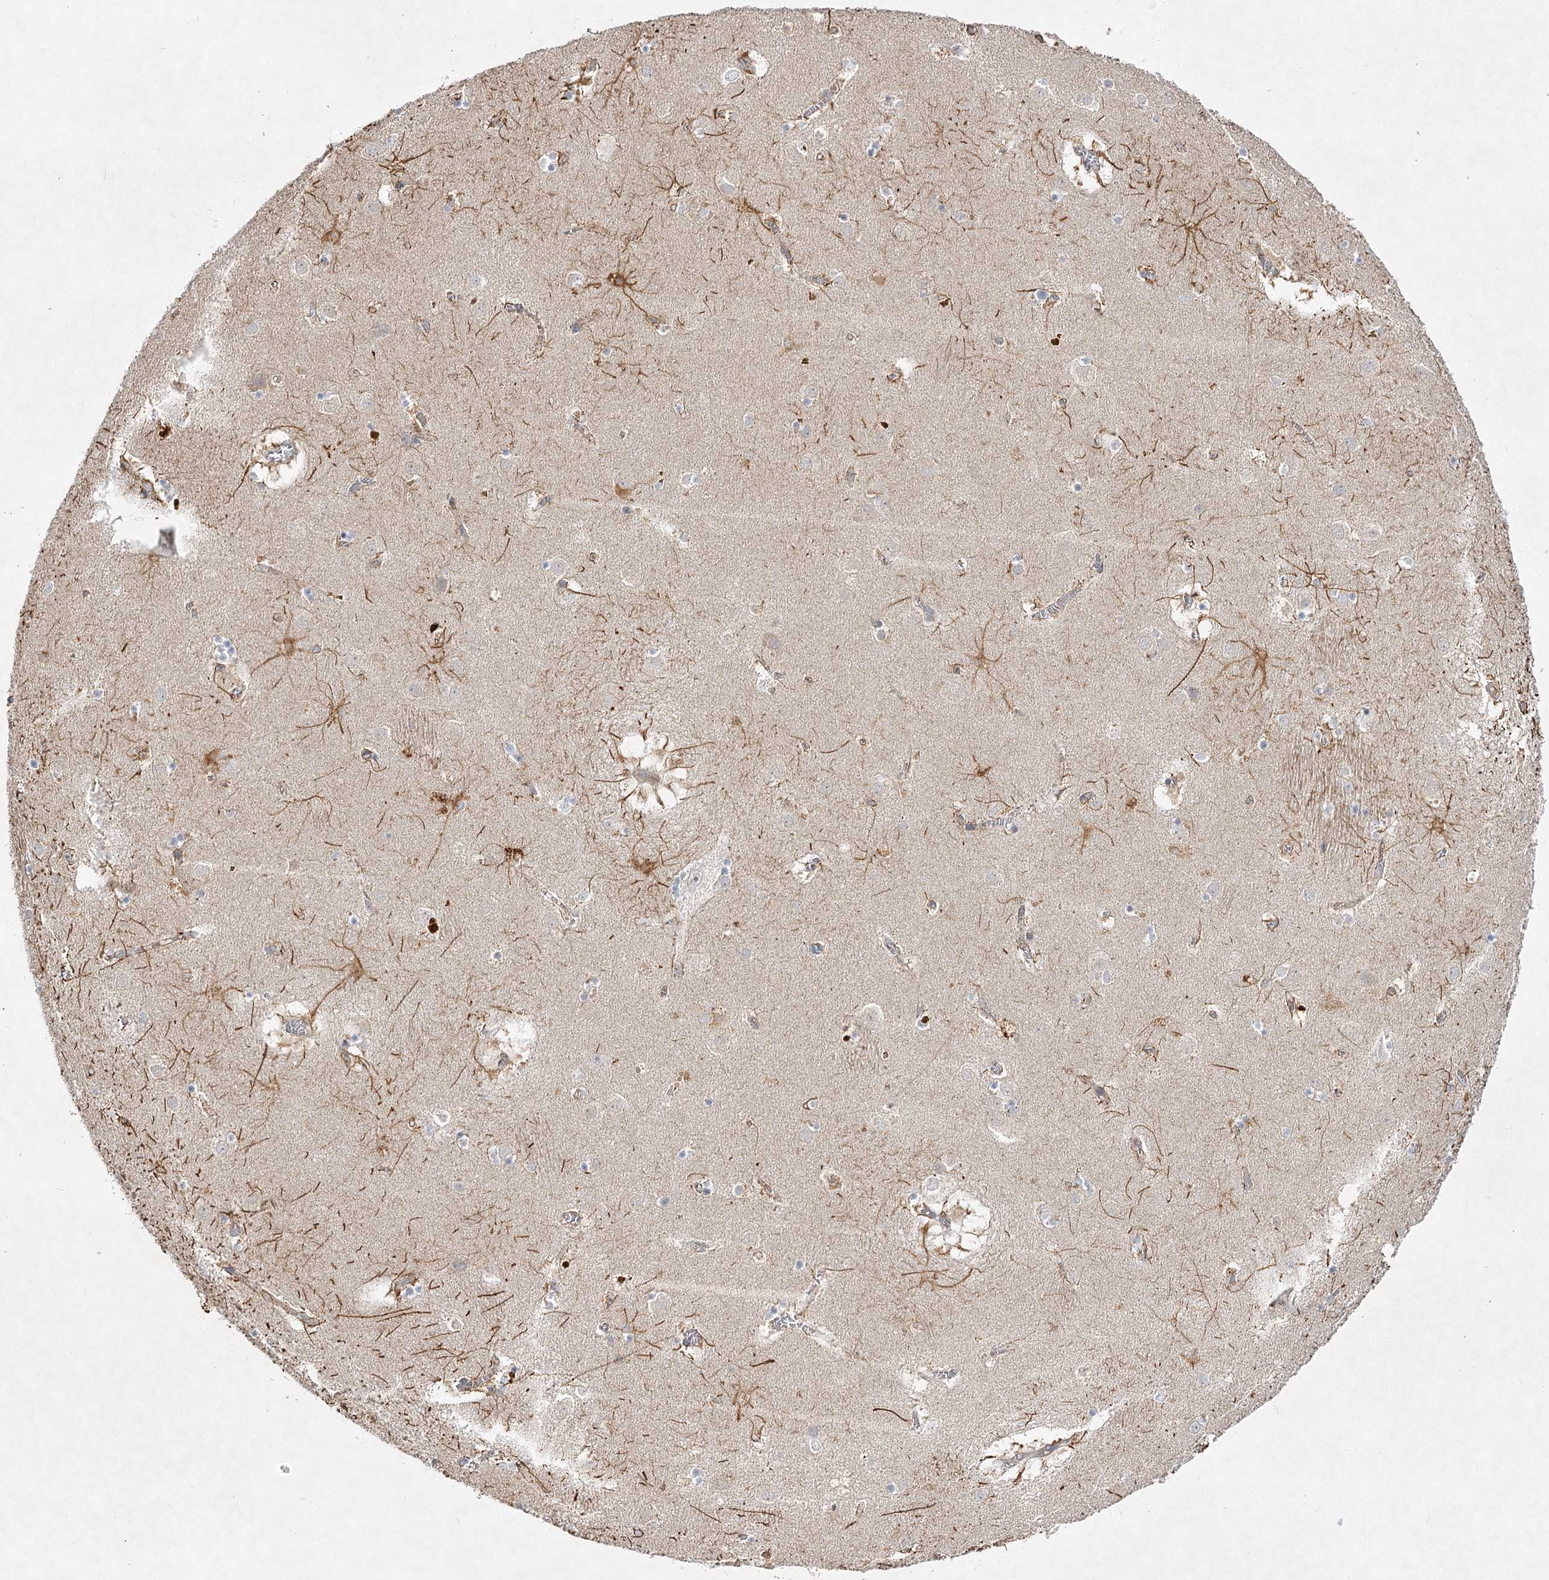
{"staining": {"intensity": "moderate", "quantity": "<25%", "location": "cytoplasmic/membranous"}, "tissue": "caudate", "cell_type": "Glial cells", "image_type": "normal", "snomed": [{"axis": "morphology", "description": "Normal tissue, NOS"}, {"axis": "topography", "description": "Lateral ventricle wall"}], "caption": "Moderate cytoplasmic/membranous staining is present in approximately <25% of glial cells in unremarkable caudate. Nuclei are stained in blue.", "gene": "PYROXD1", "patient": {"sex": "male", "age": 70}}